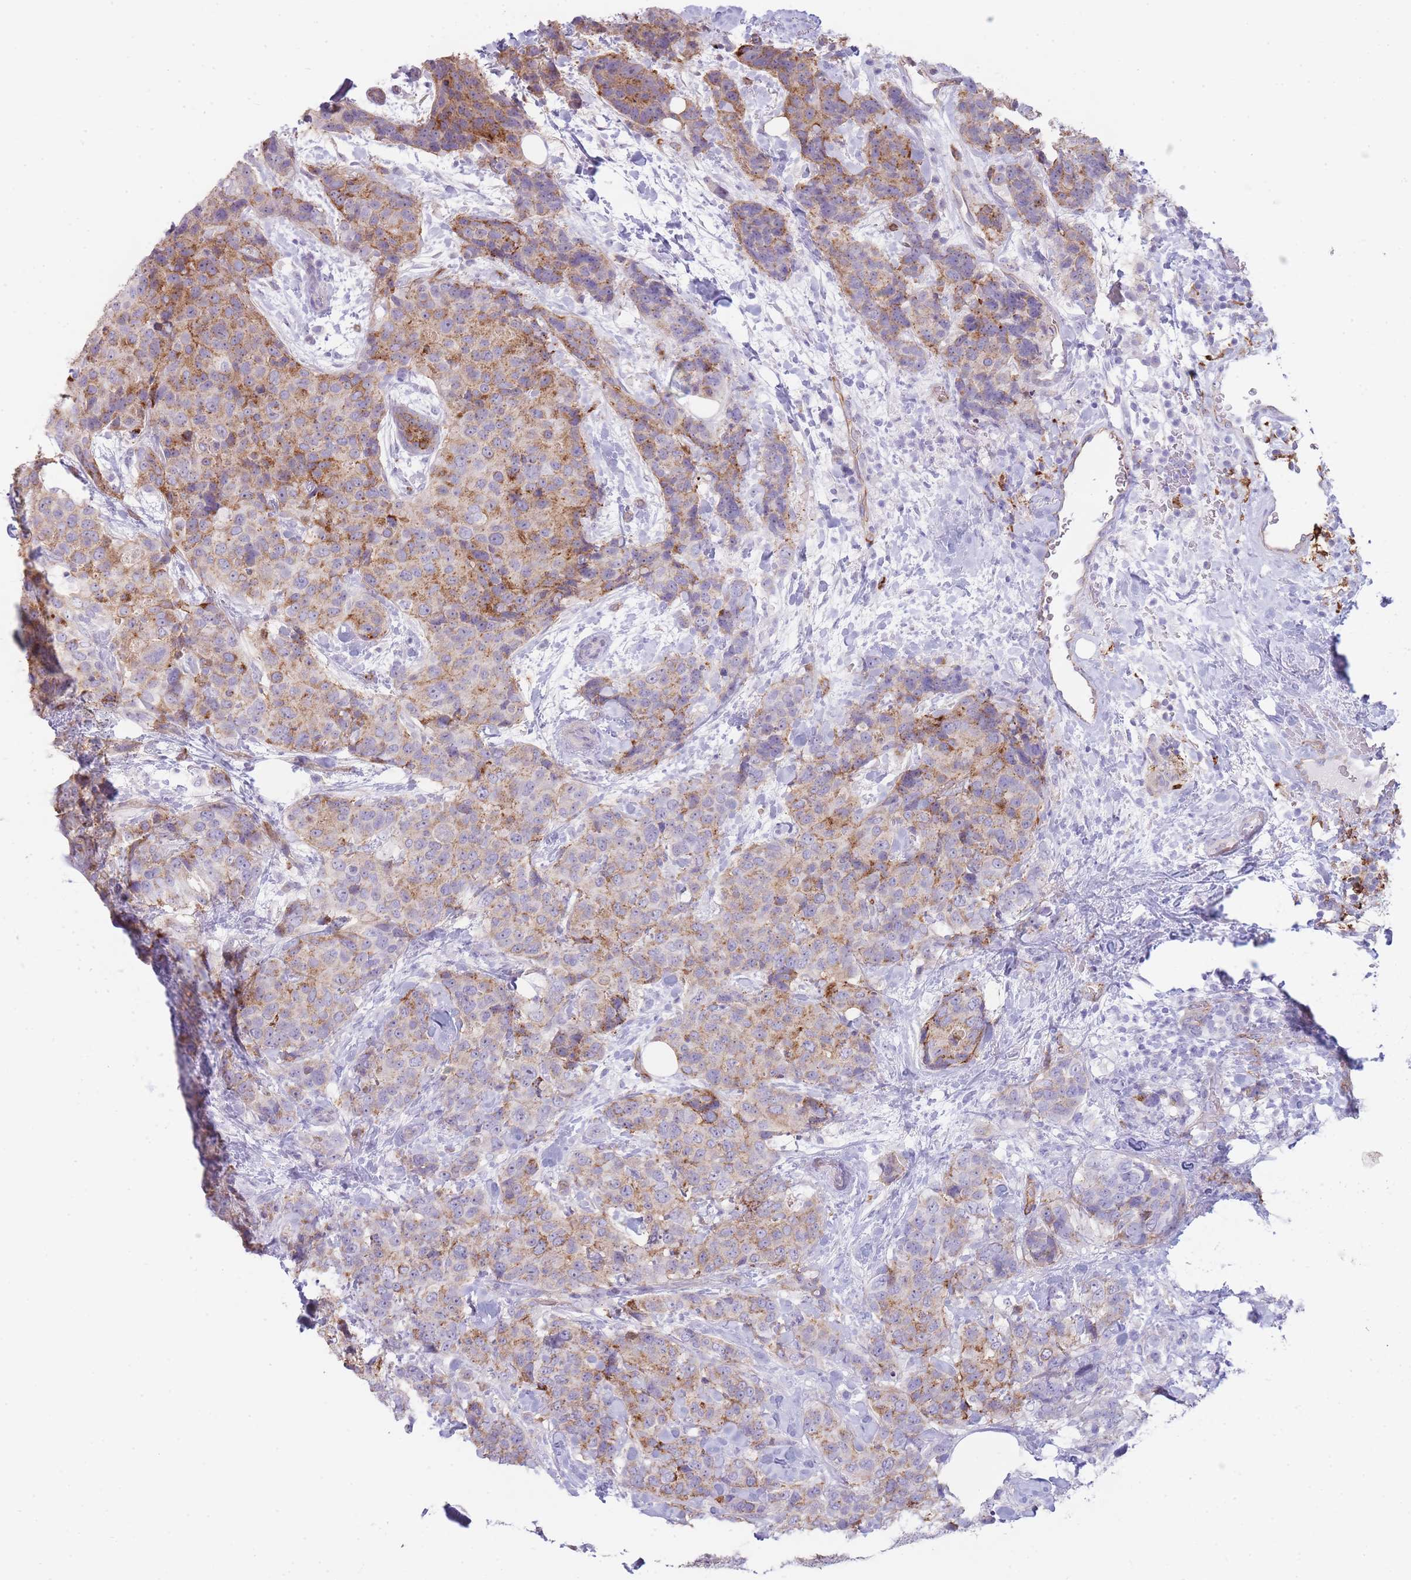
{"staining": {"intensity": "moderate", "quantity": "25%-75%", "location": "cytoplasmic/membranous"}, "tissue": "breast cancer", "cell_type": "Tumor cells", "image_type": "cancer", "snomed": [{"axis": "morphology", "description": "Lobular carcinoma"}, {"axis": "topography", "description": "Breast"}], "caption": "Breast lobular carcinoma was stained to show a protein in brown. There is medium levels of moderate cytoplasmic/membranous staining in approximately 25%-75% of tumor cells.", "gene": "UTP14A", "patient": {"sex": "female", "age": 59}}